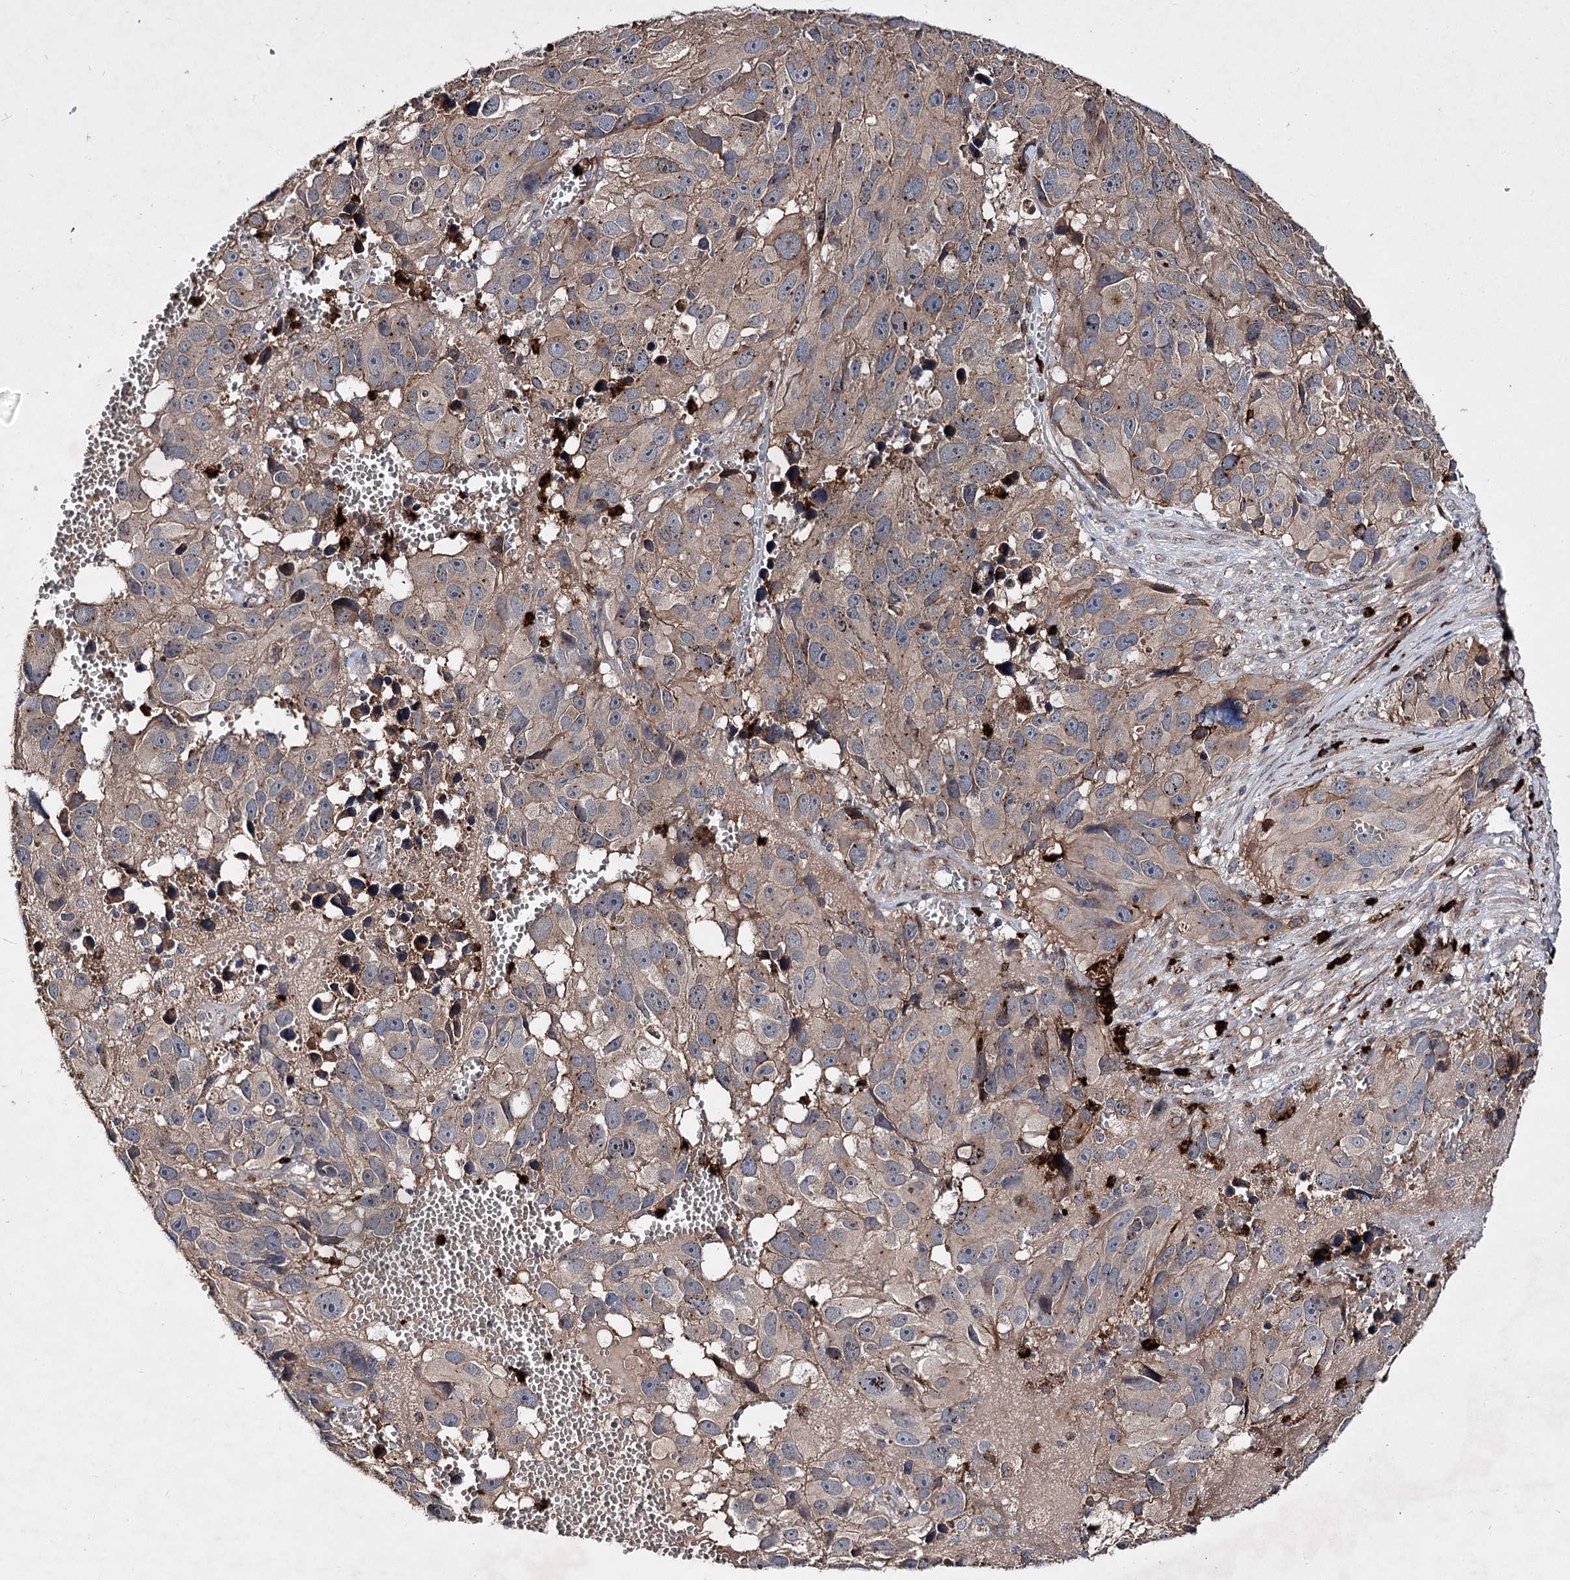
{"staining": {"intensity": "weak", "quantity": "25%-75%", "location": "cytoplasmic/membranous"}, "tissue": "melanoma", "cell_type": "Tumor cells", "image_type": "cancer", "snomed": [{"axis": "morphology", "description": "Malignant melanoma, NOS"}, {"axis": "topography", "description": "Skin"}], "caption": "Melanoma was stained to show a protein in brown. There is low levels of weak cytoplasmic/membranous staining in about 25%-75% of tumor cells. The staining was performed using DAB (3,3'-diaminobenzidine), with brown indicating positive protein expression. Nuclei are stained blue with hematoxylin.", "gene": "MINDY3", "patient": {"sex": "male", "age": 84}}